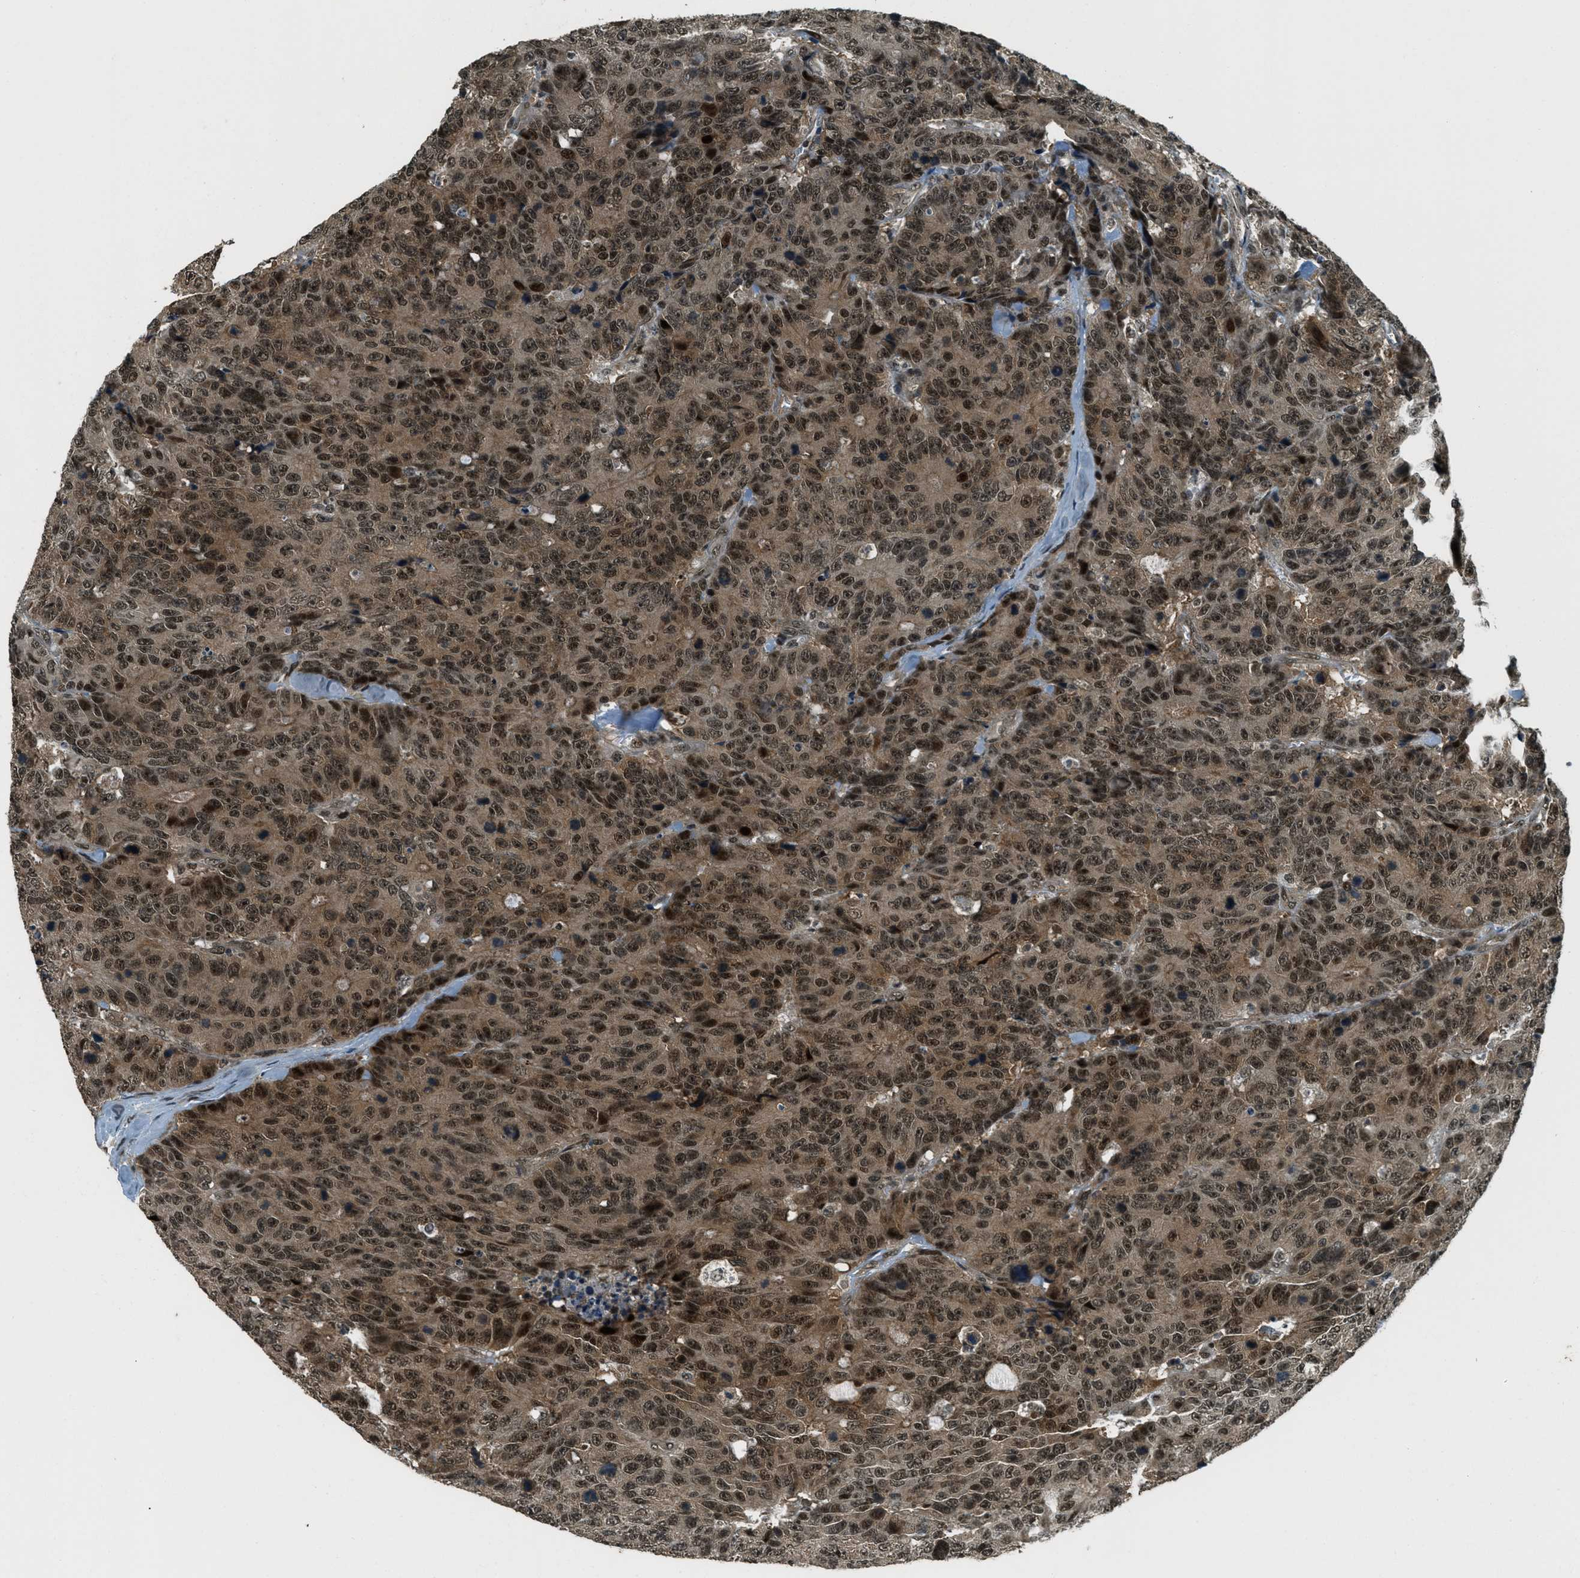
{"staining": {"intensity": "strong", "quantity": ">75%", "location": "cytoplasmic/membranous,nuclear"}, "tissue": "colorectal cancer", "cell_type": "Tumor cells", "image_type": "cancer", "snomed": [{"axis": "morphology", "description": "Adenocarcinoma, NOS"}, {"axis": "topography", "description": "Colon"}], "caption": "Tumor cells exhibit high levels of strong cytoplasmic/membranous and nuclear expression in approximately >75% of cells in colorectal cancer. (DAB IHC, brown staining for protein, blue staining for nuclei).", "gene": "FOXM1", "patient": {"sex": "female", "age": 86}}